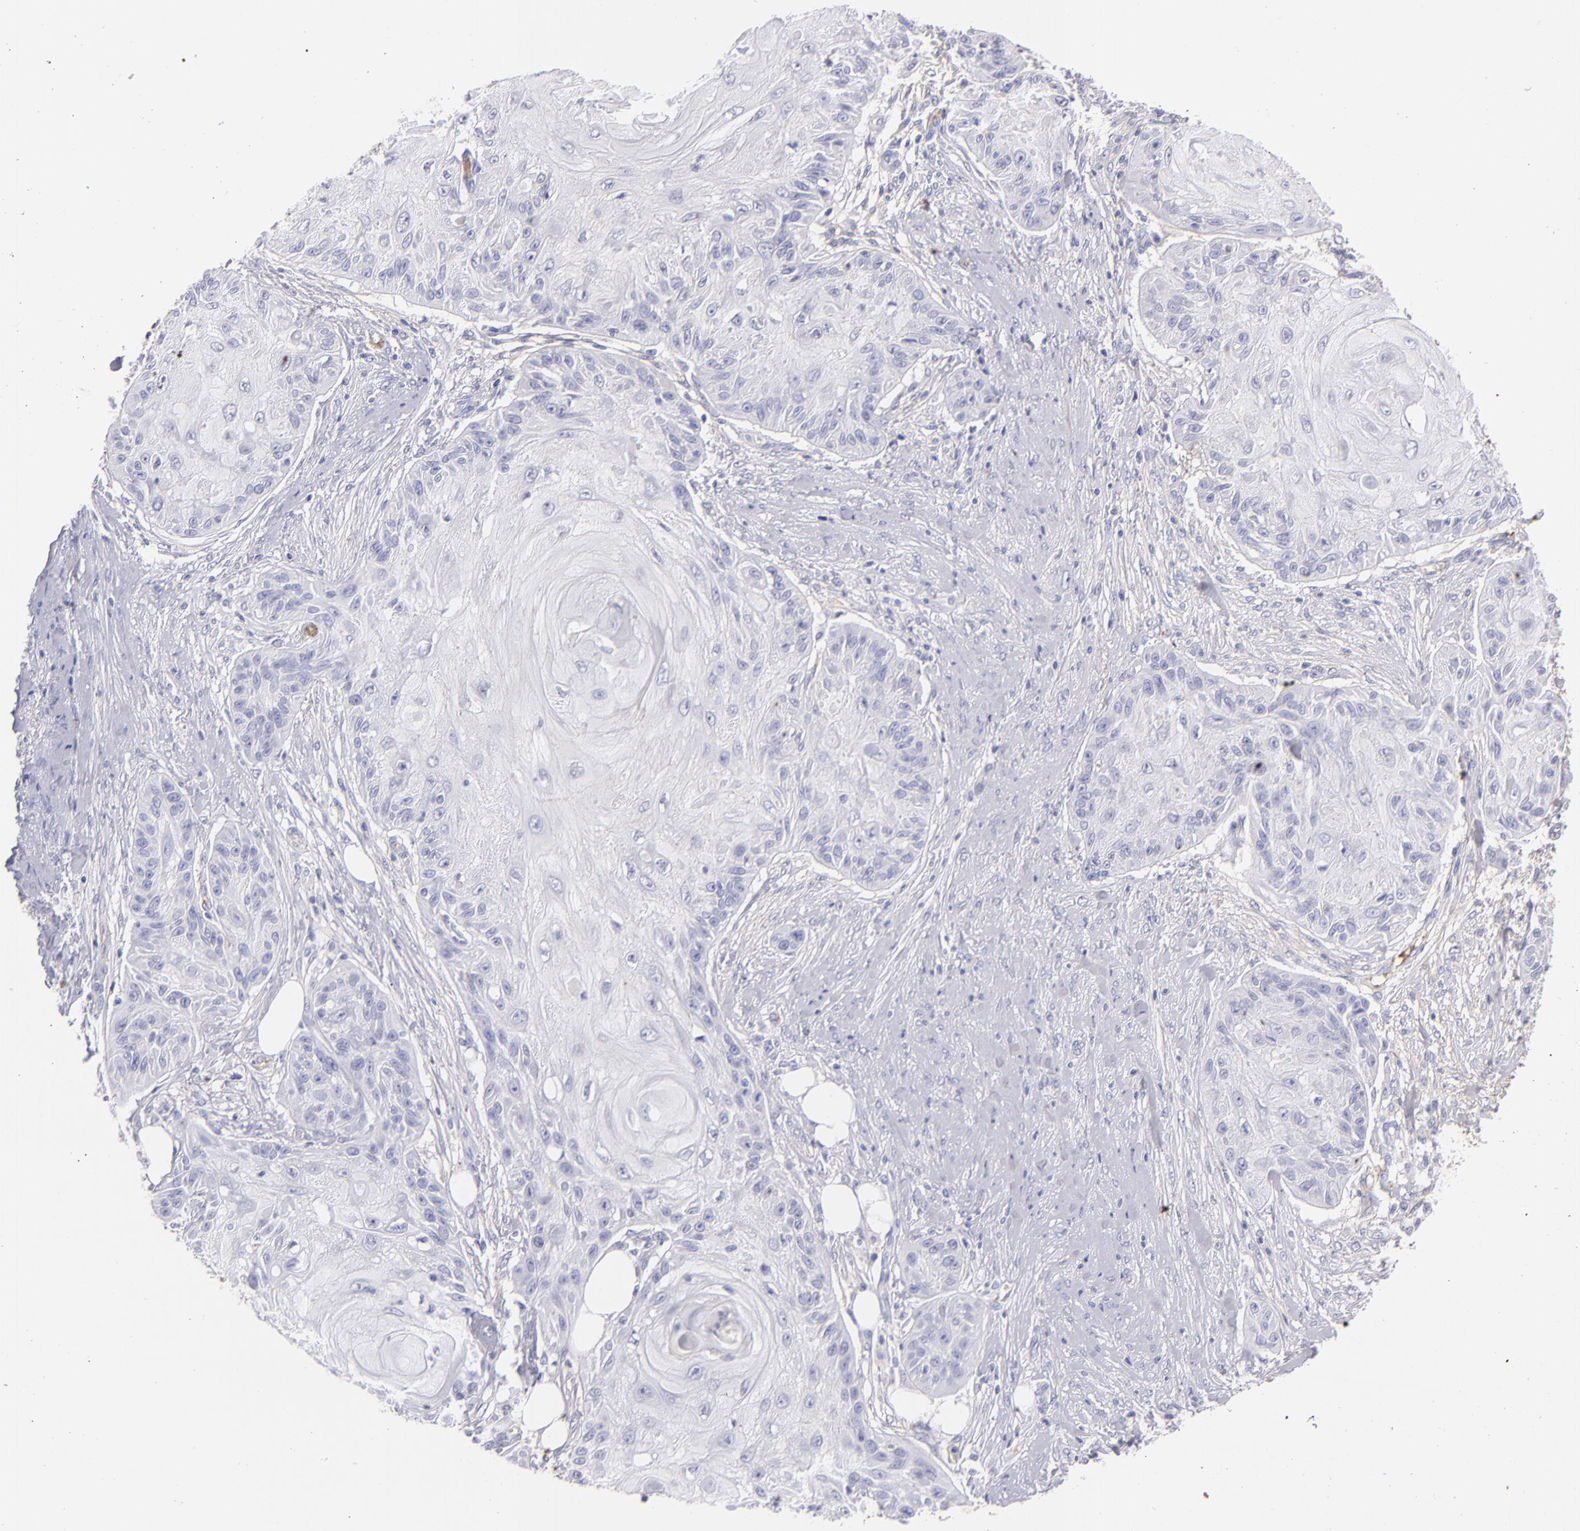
{"staining": {"intensity": "negative", "quantity": "none", "location": "none"}, "tissue": "skin cancer", "cell_type": "Tumor cells", "image_type": "cancer", "snomed": [{"axis": "morphology", "description": "Squamous cell carcinoma, NOS"}, {"axis": "topography", "description": "Skin"}], "caption": "Tumor cells are negative for brown protein staining in skin squamous cell carcinoma.", "gene": "FGB", "patient": {"sex": "female", "age": 88}}